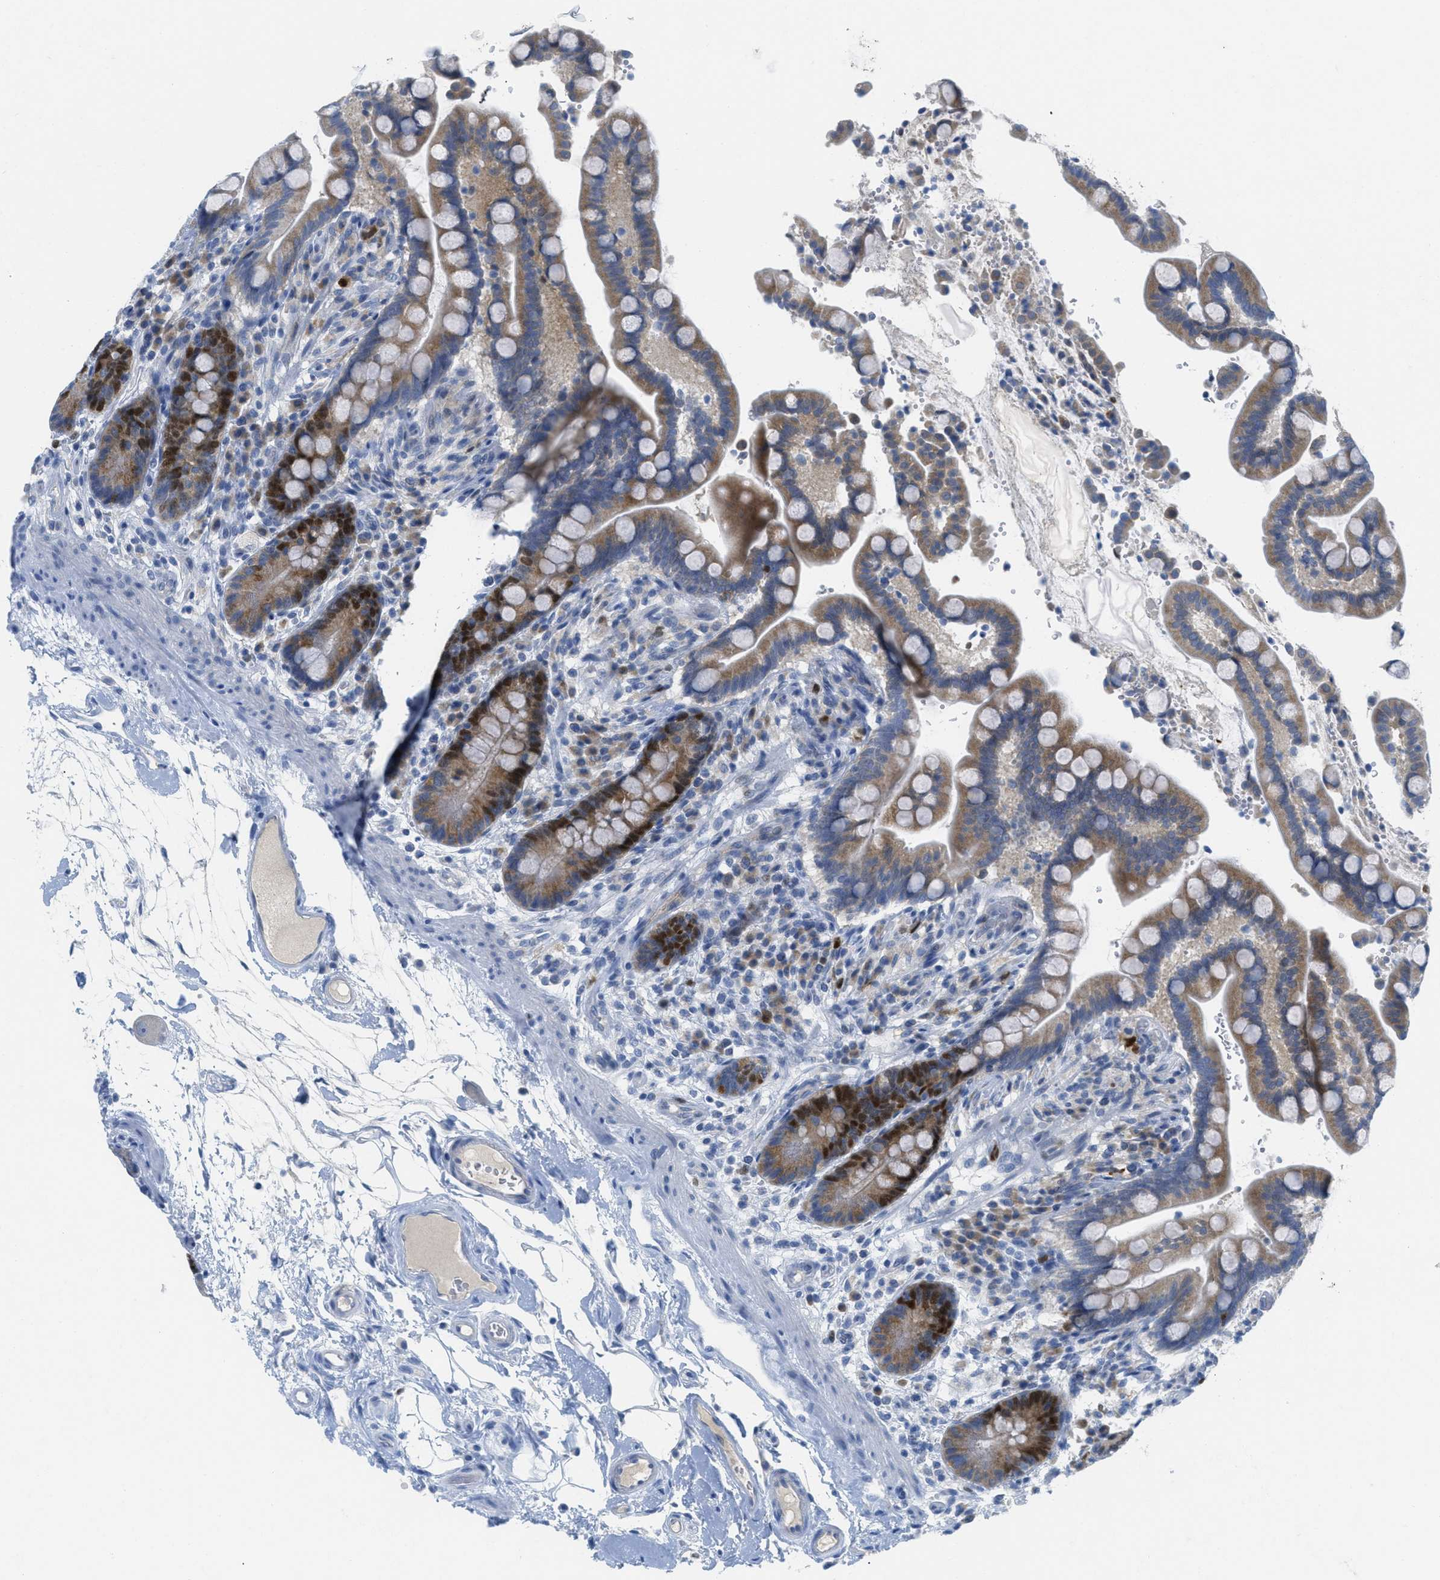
{"staining": {"intensity": "negative", "quantity": "none", "location": "none"}, "tissue": "colon", "cell_type": "Endothelial cells", "image_type": "normal", "snomed": [{"axis": "morphology", "description": "Normal tissue, NOS"}, {"axis": "topography", "description": "Colon"}], "caption": "Immunohistochemistry photomicrograph of normal colon: human colon stained with DAB (3,3'-diaminobenzidine) reveals no significant protein expression in endothelial cells.", "gene": "ORC6", "patient": {"sex": "male", "age": 73}}